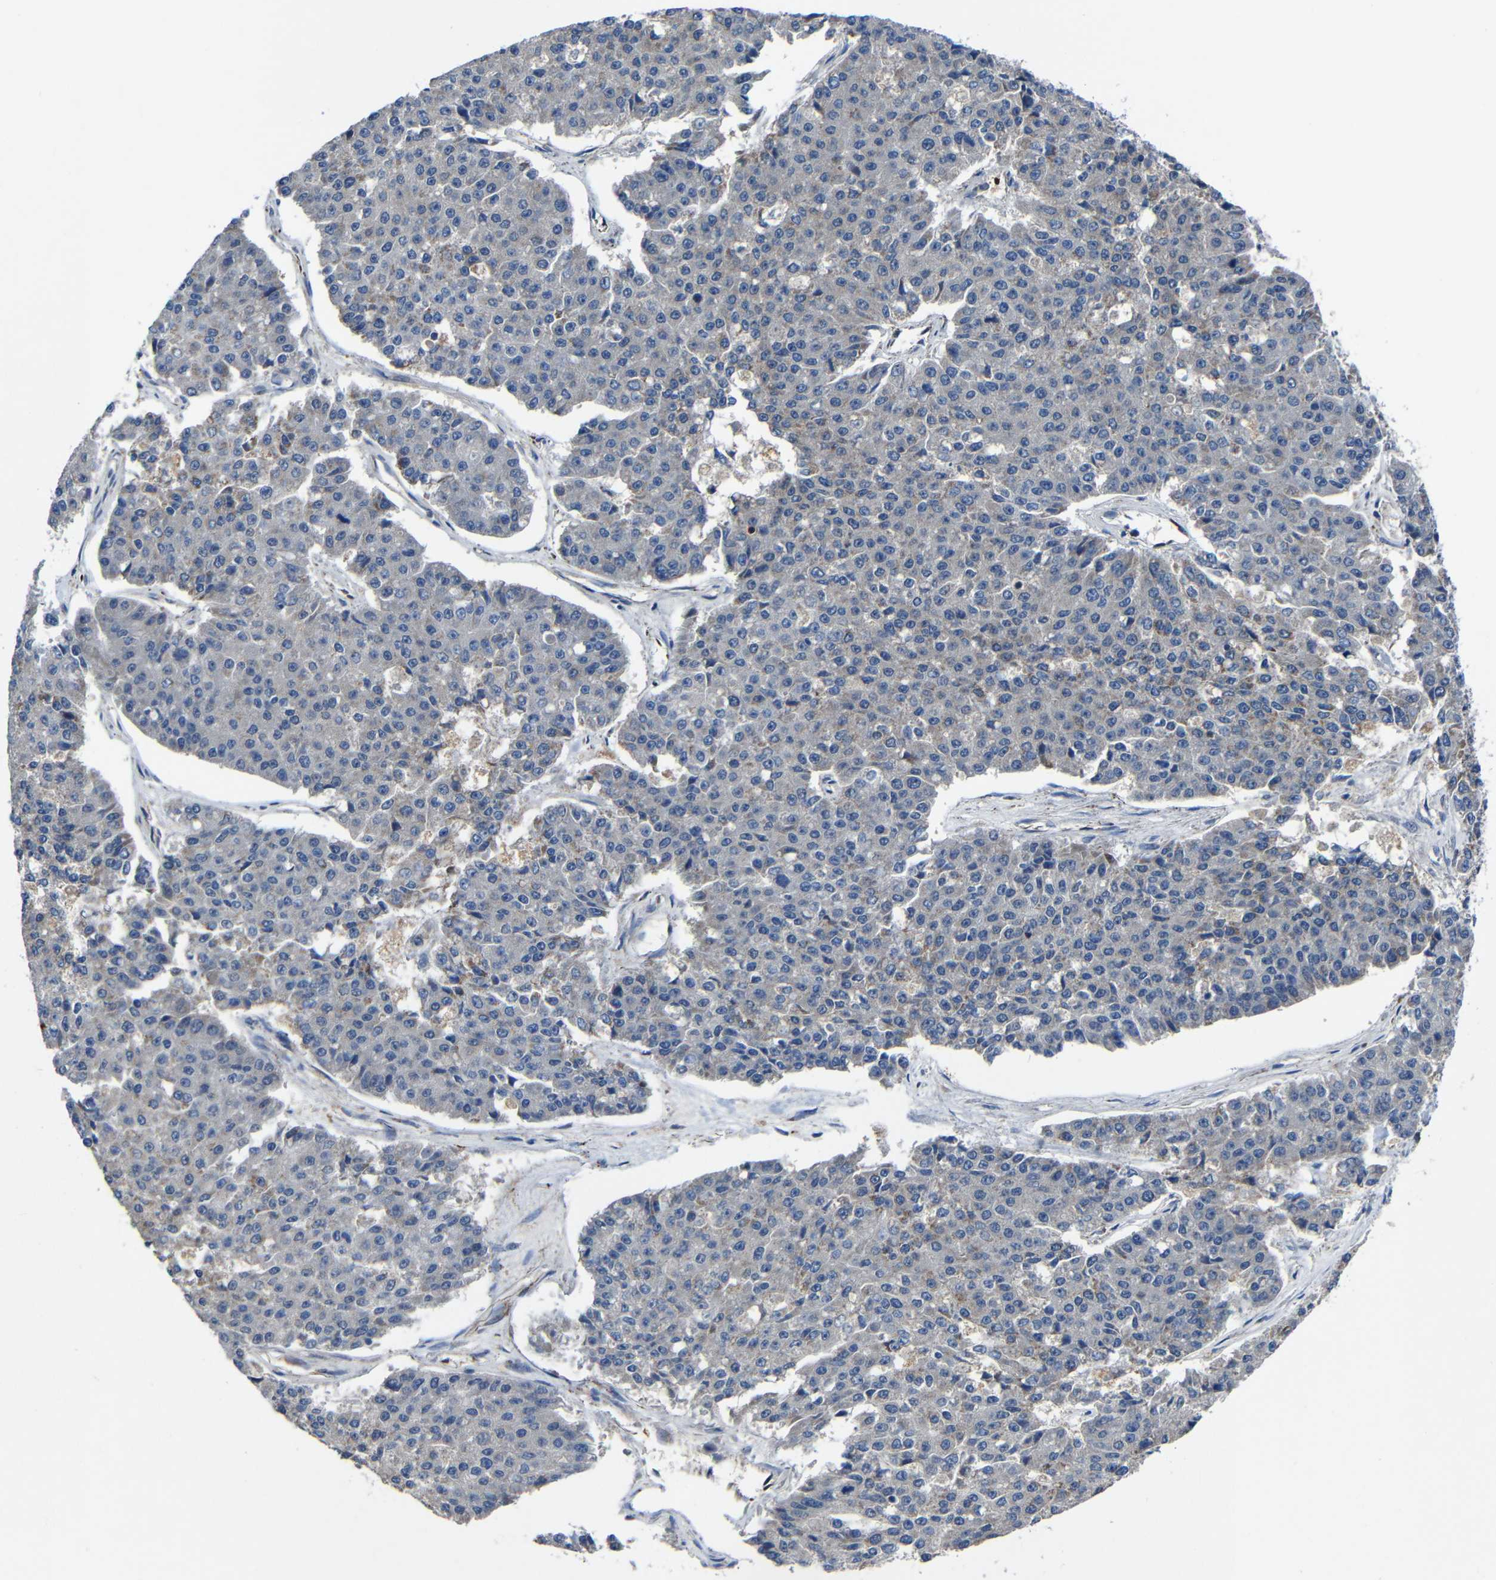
{"staining": {"intensity": "weak", "quantity": "<25%", "location": "cytoplasmic/membranous"}, "tissue": "pancreatic cancer", "cell_type": "Tumor cells", "image_type": "cancer", "snomed": [{"axis": "morphology", "description": "Adenocarcinoma, NOS"}, {"axis": "topography", "description": "Pancreas"}], "caption": "High power microscopy image of an IHC micrograph of pancreatic adenocarcinoma, revealing no significant expression in tumor cells.", "gene": "CA5B", "patient": {"sex": "male", "age": 50}}